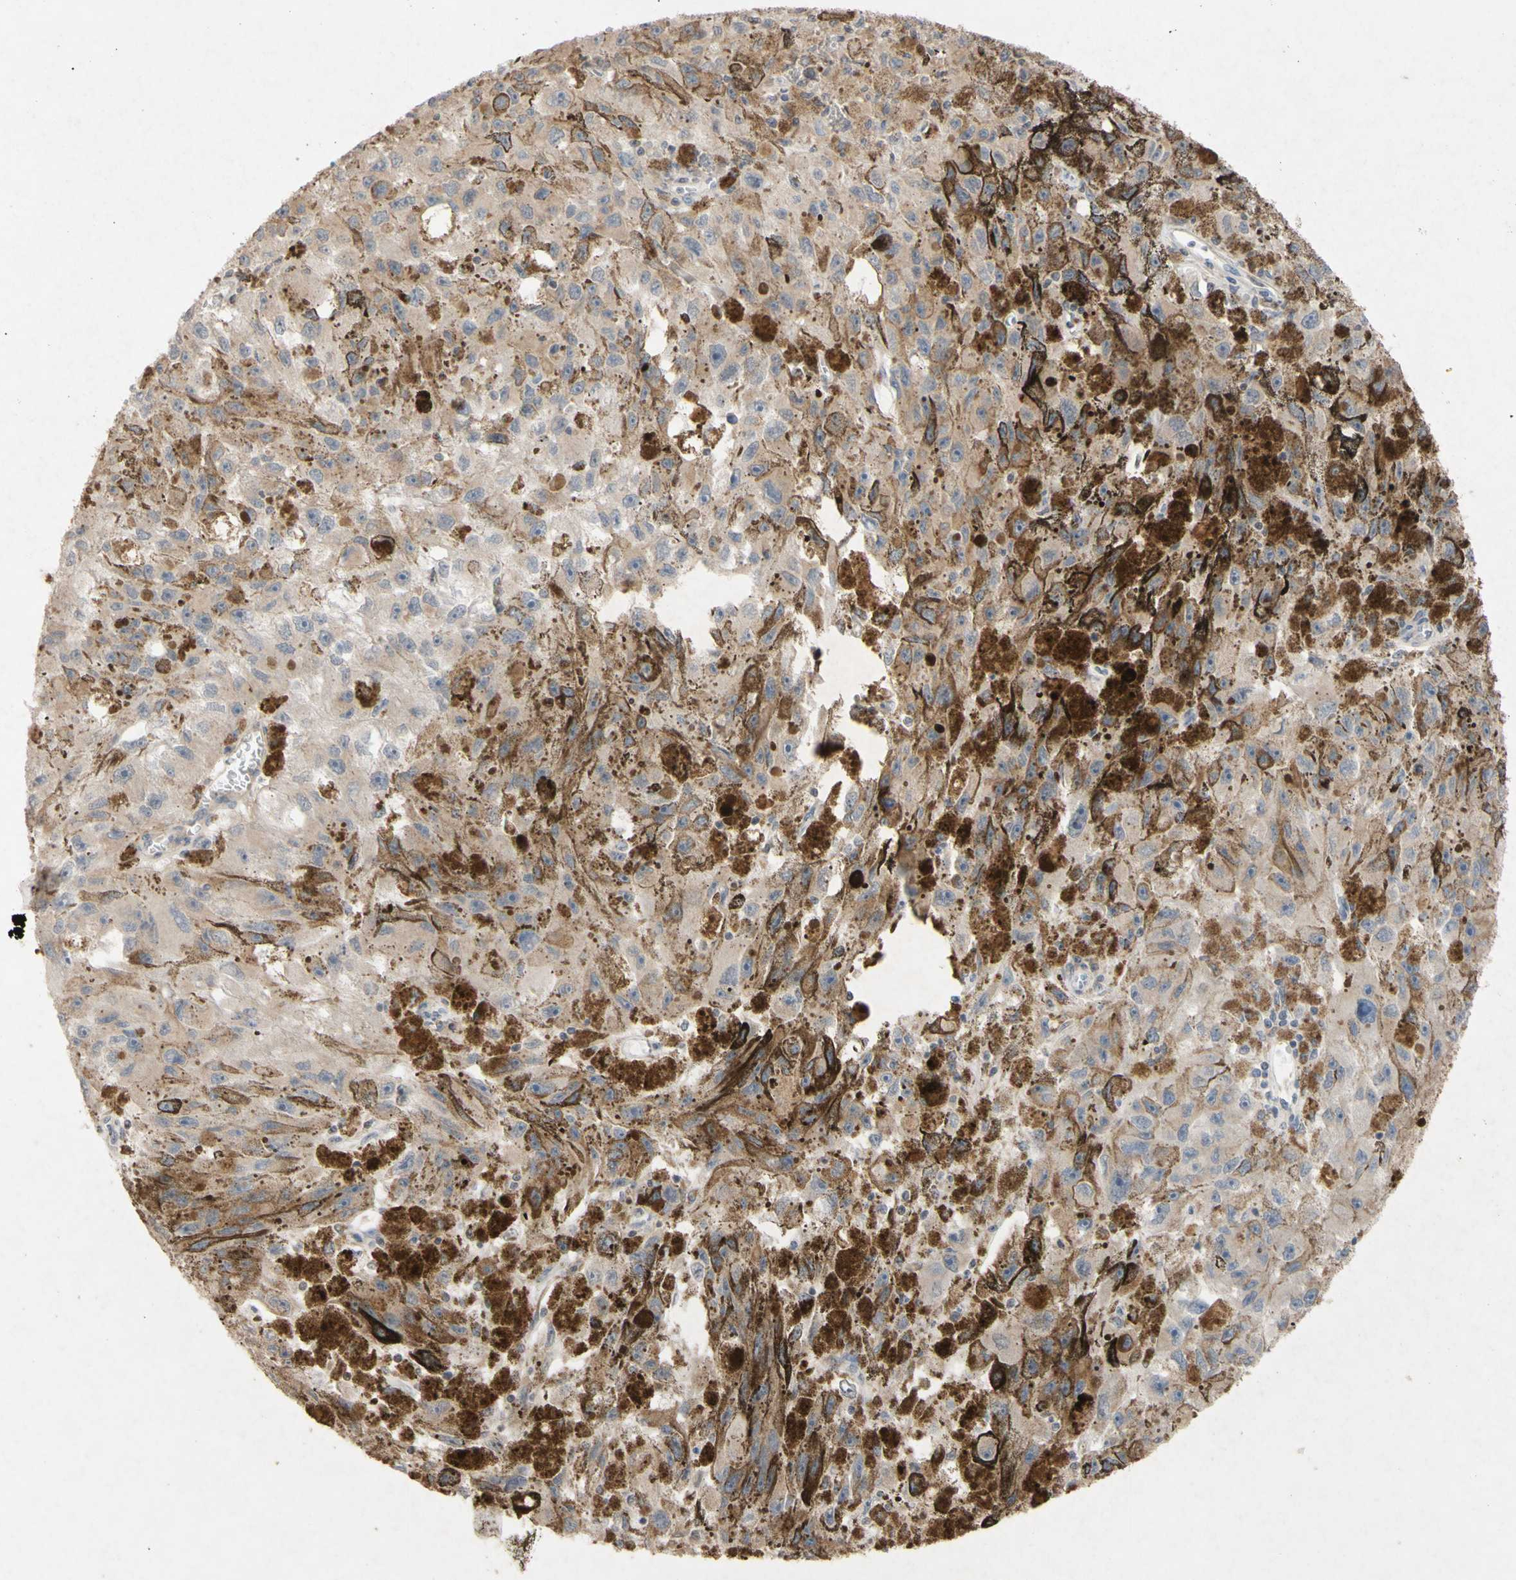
{"staining": {"intensity": "weak", "quantity": ">75%", "location": "cytoplasmic/membranous"}, "tissue": "melanoma", "cell_type": "Tumor cells", "image_type": "cancer", "snomed": [{"axis": "morphology", "description": "Malignant melanoma, NOS"}, {"axis": "topography", "description": "Skin"}], "caption": "Immunohistochemical staining of human melanoma exhibits low levels of weak cytoplasmic/membranous positivity in approximately >75% of tumor cells.", "gene": "NECTIN3", "patient": {"sex": "female", "age": 104}}